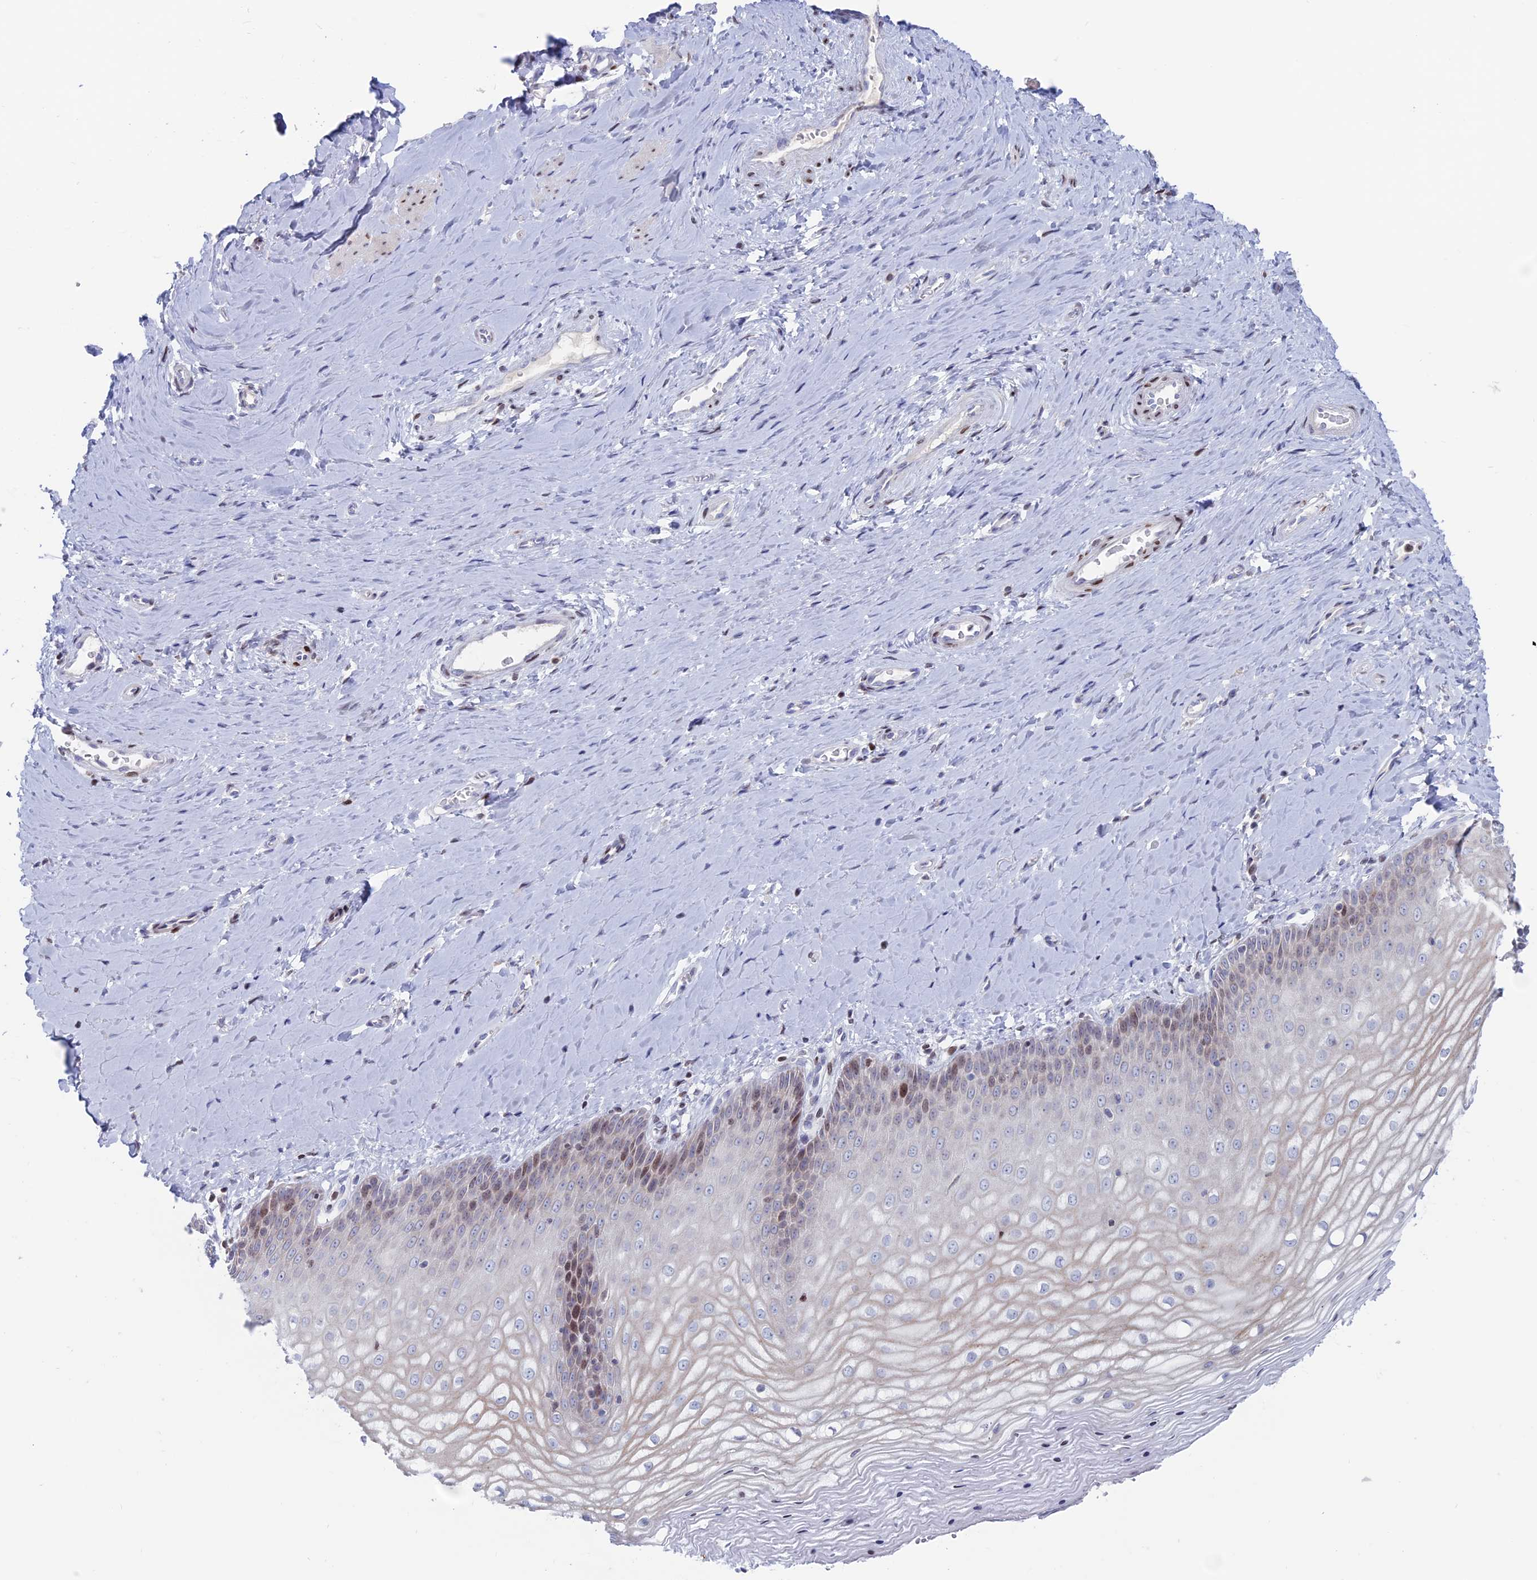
{"staining": {"intensity": "moderate", "quantity": "<25%", "location": "nuclear"}, "tissue": "vagina", "cell_type": "Squamous epithelial cells", "image_type": "normal", "snomed": [{"axis": "morphology", "description": "Normal tissue, NOS"}, {"axis": "topography", "description": "Vagina"}], "caption": "Immunohistochemistry image of normal vagina: vagina stained using immunohistochemistry (IHC) demonstrates low levels of moderate protein expression localized specifically in the nuclear of squamous epithelial cells, appearing as a nuclear brown color.", "gene": "CERS6", "patient": {"sex": "female", "age": 65}}